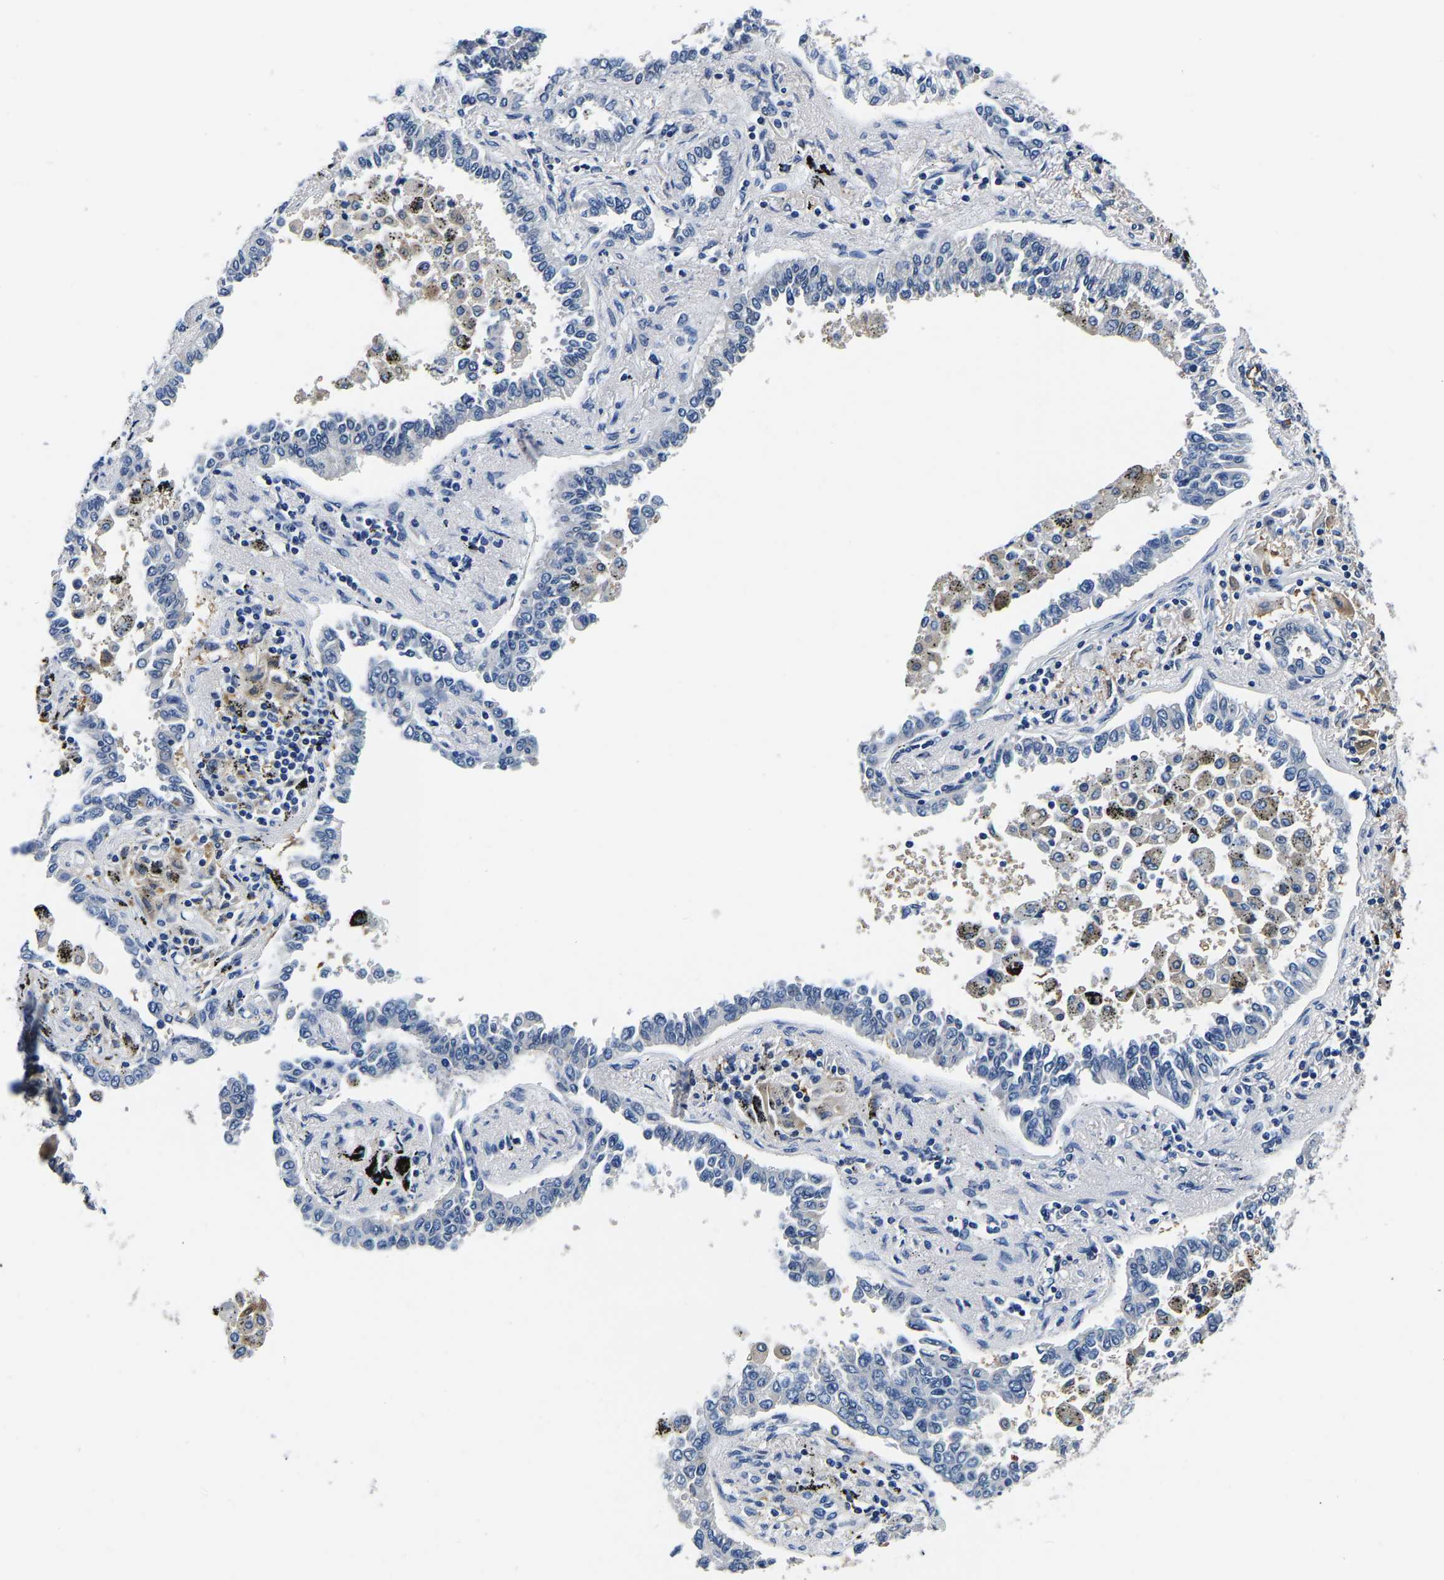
{"staining": {"intensity": "negative", "quantity": "none", "location": "none"}, "tissue": "lung cancer", "cell_type": "Tumor cells", "image_type": "cancer", "snomed": [{"axis": "morphology", "description": "Normal tissue, NOS"}, {"axis": "morphology", "description": "Adenocarcinoma, NOS"}, {"axis": "topography", "description": "Lung"}], "caption": "Tumor cells show no significant protein staining in adenocarcinoma (lung).", "gene": "ACO1", "patient": {"sex": "male", "age": 59}}